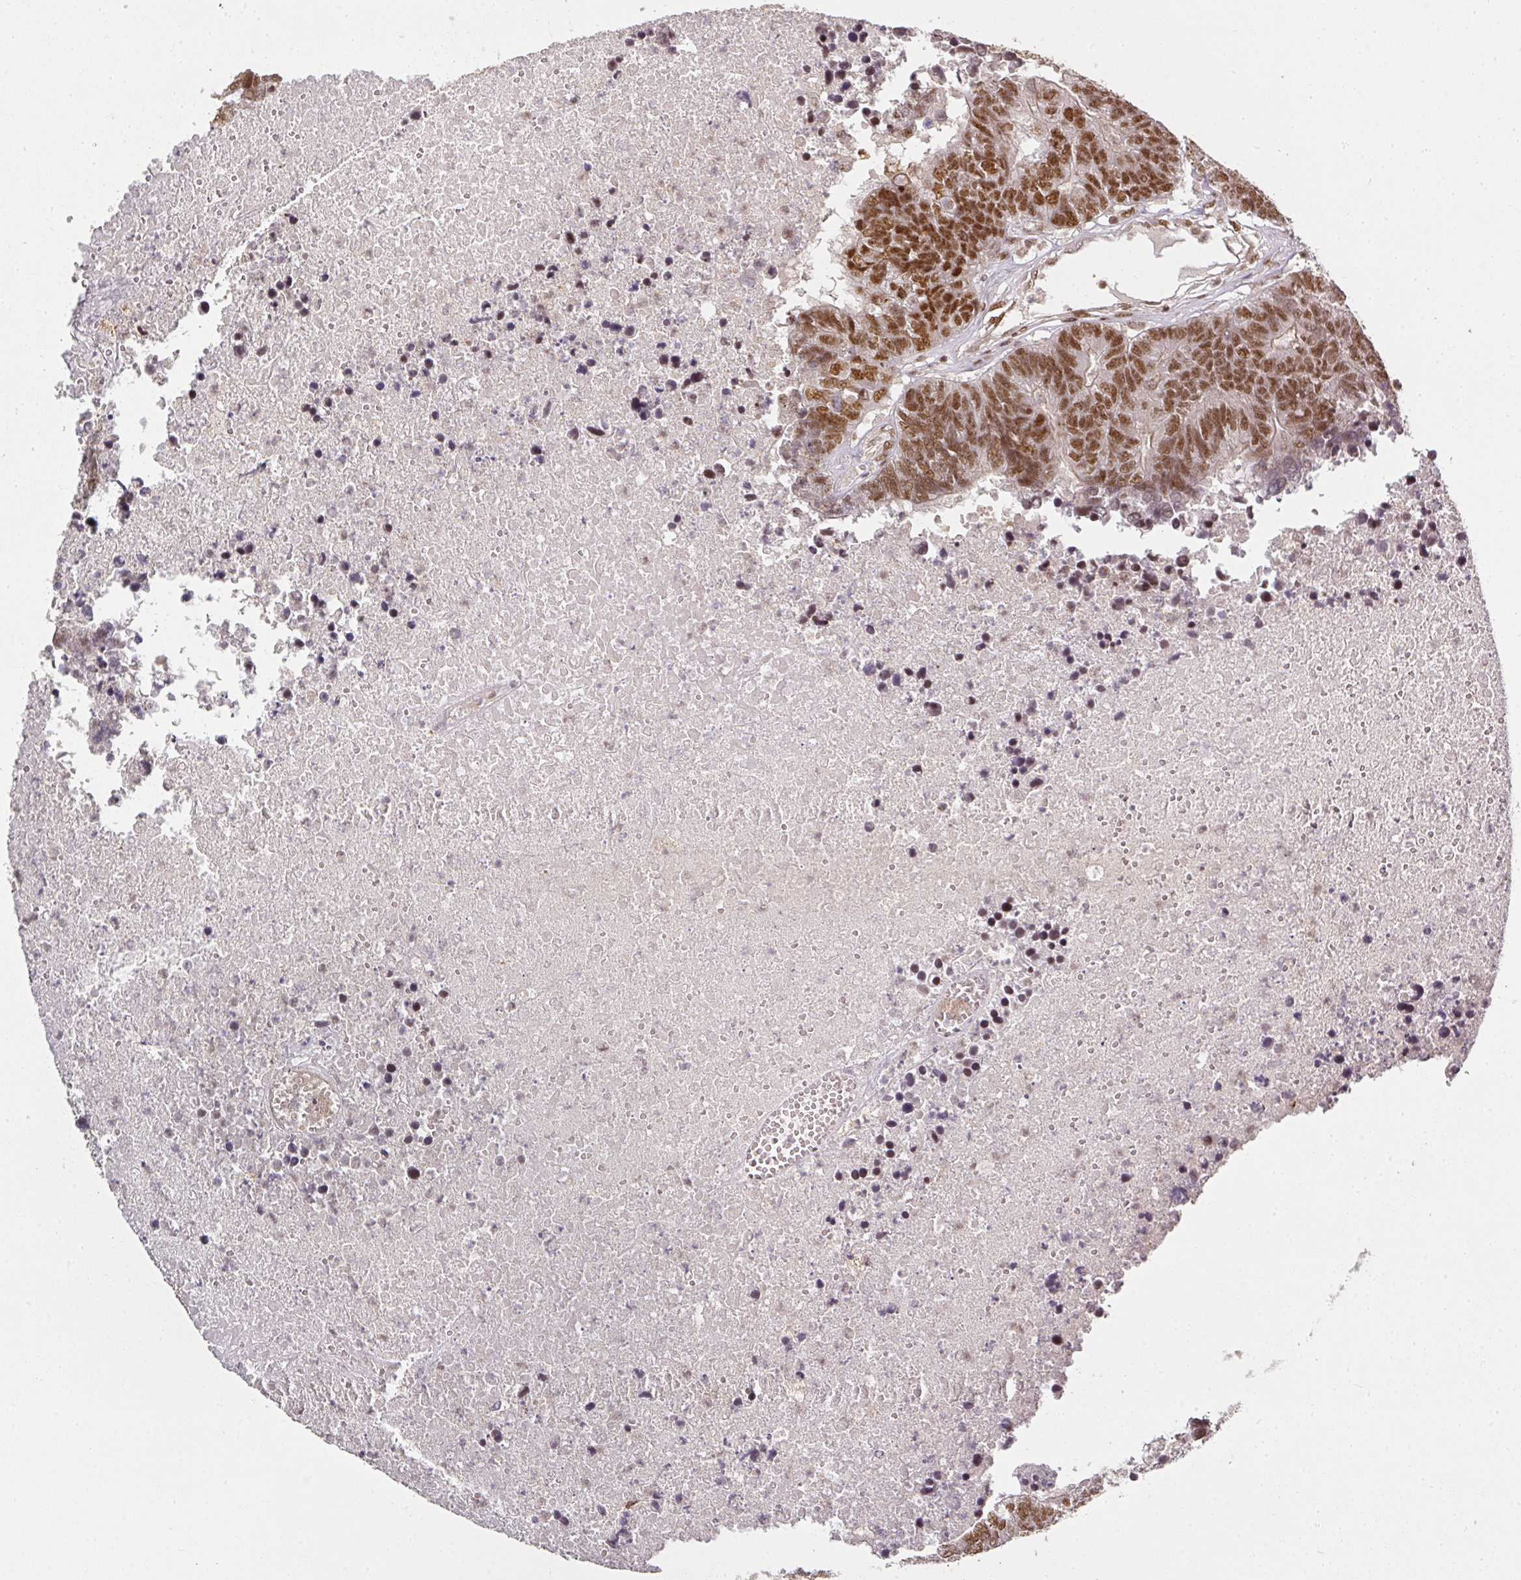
{"staining": {"intensity": "moderate", "quantity": ">75%", "location": "nuclear"}, "tissue": "colorectal cancer", "cell_type": "Tumor cells", "image_type": "cancer", "snomed": [{"axis": "morphology", "description": "Adenocarcinoma, NOS"}, {"axis": "topography", "description": "Colon"}], "caption": "Immunohistochemical staining of colorectal adenocarcinoma demonstrates medium levels of moderate nuclear positivity in approximately >75% of tumor cells.", "gene": "GPRIN2", "patient": {"sex": "female", "age": 48}}